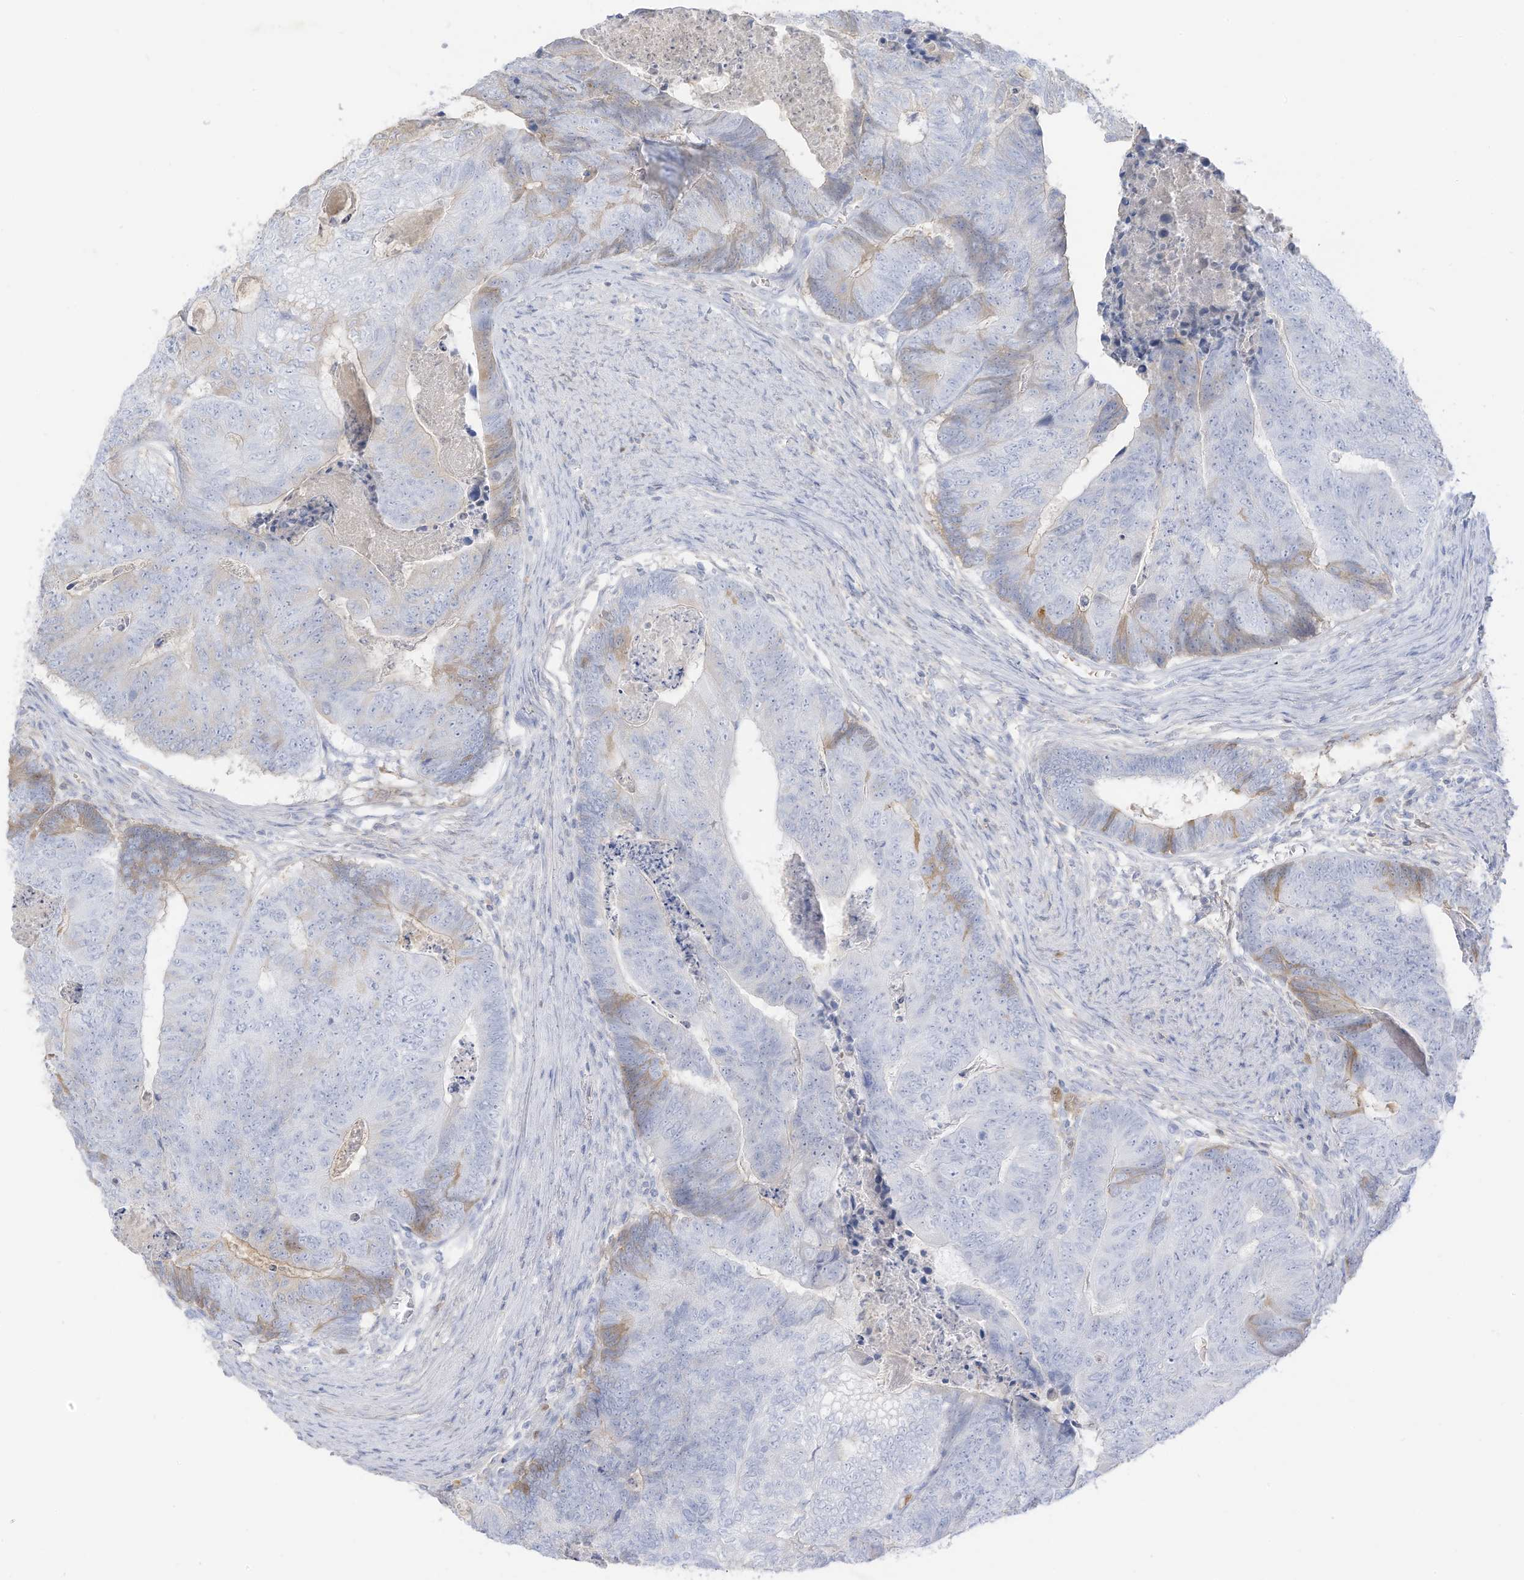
{"staining": {"intensity": "weak", "quantity": "<25%", "location": "cytoplasmic/membranous"}, "tissue": "colorectal cancer", "cell_type": "Tumor cells", "image_type": "cancer", "snomed": [{"axis": "morphology", "description": "Adenocarcinoma, NOS"}, {"axis": "topography", "description": "Colon"}], "caption": "Adenocarcinoma (colorectal) stained for a protein using immunohistochemistry demonstrates no expression tumor cells.", "gene": "HSD17B13", "patient": {"sex": "female", "age": 67}}